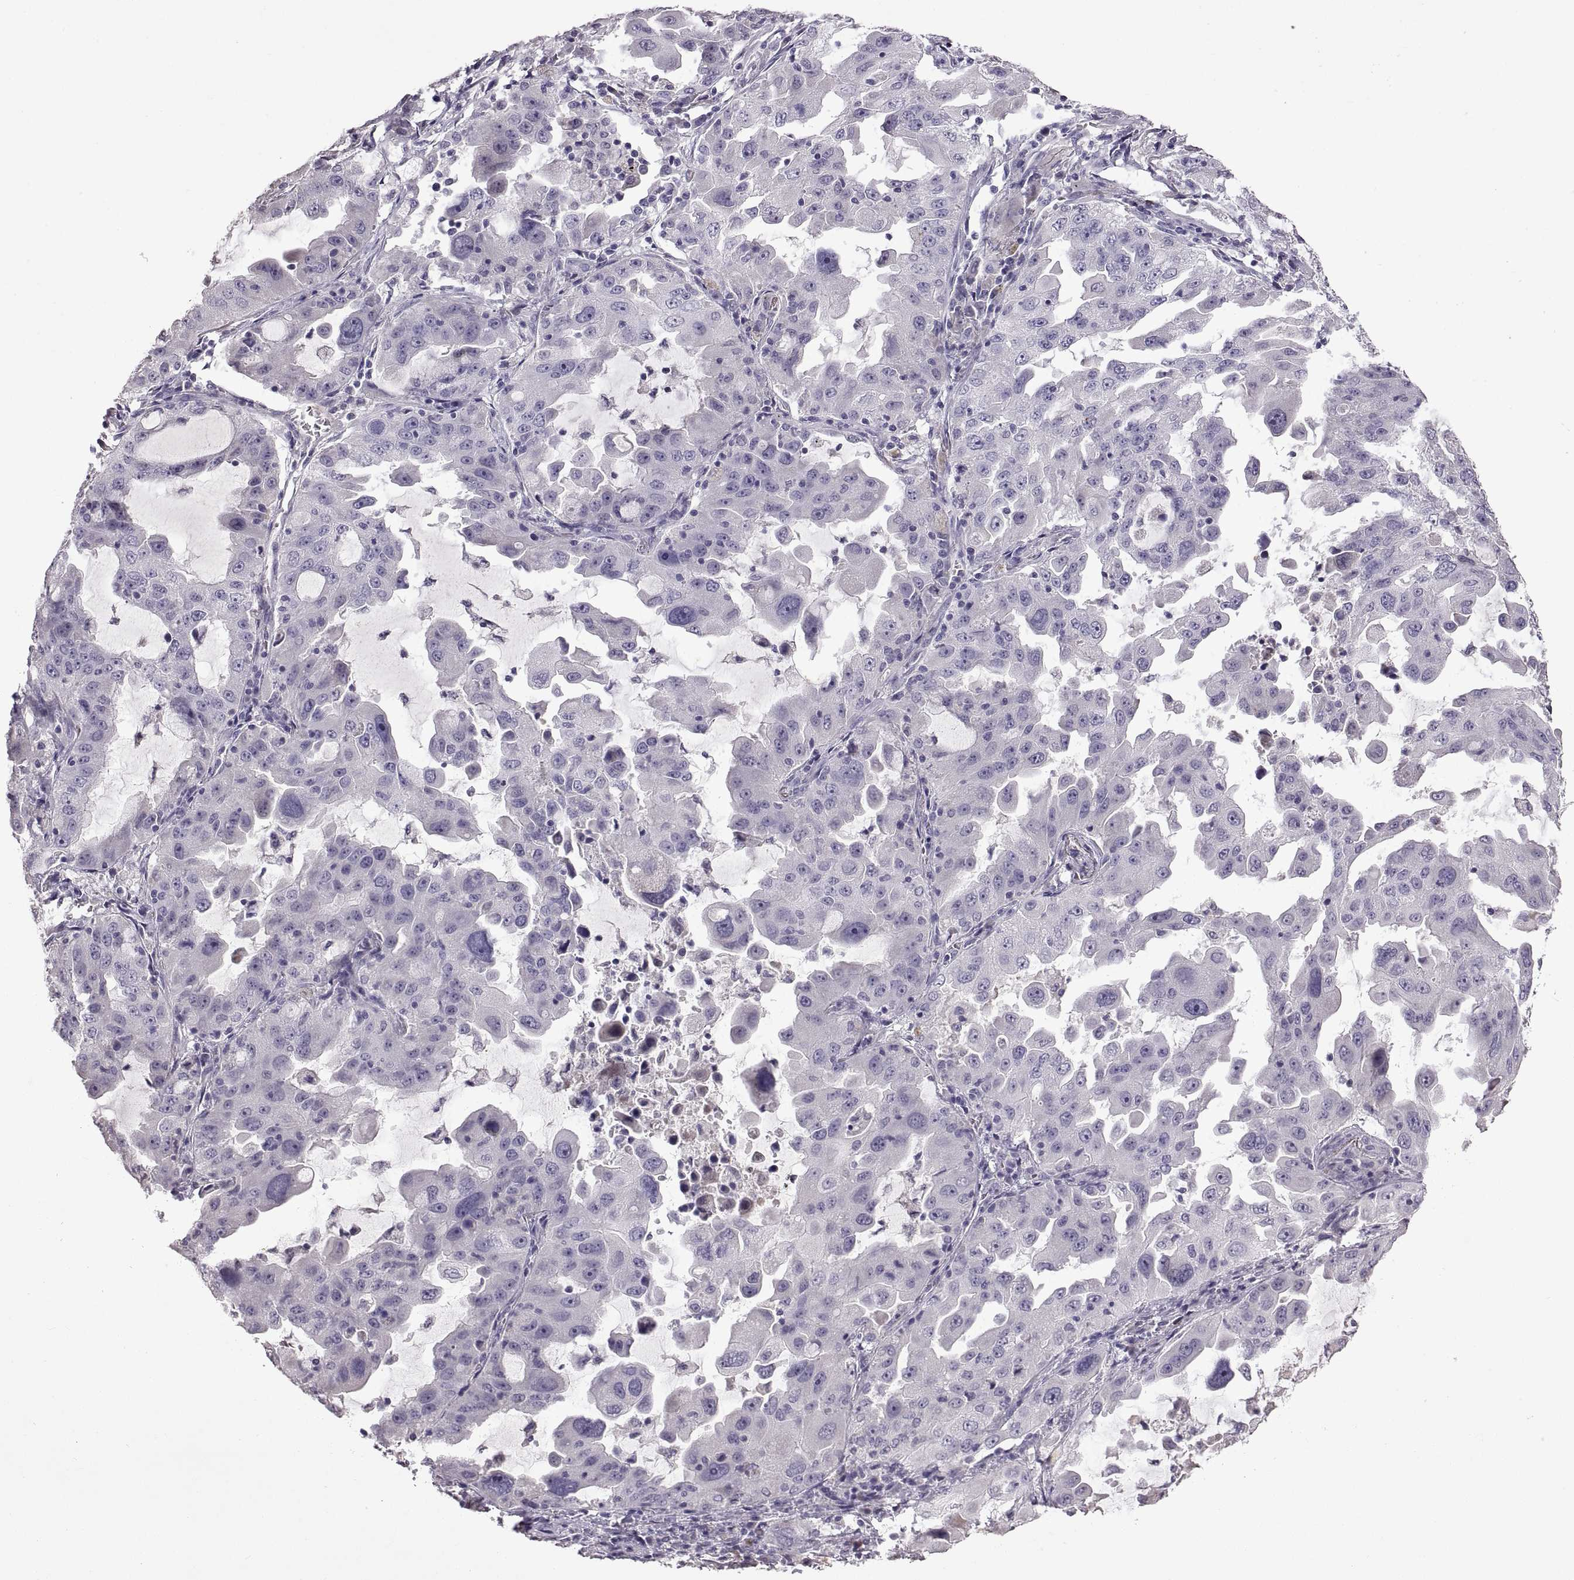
{"staining": {"intensity": "negative", "quantity": "none", "location": "none"}, "tissue": "lung cancer", "cell_type": "Tumor cells", "image_type": "cancer", "snomed": [{"axis": "morphology", "description": "Adenocarcinoma, NOS"}, {"axis": "topography", "description": "Lung"}], "caption": "DAB immunohistochemical staining of lung adenocarcinoma displays no significant staining in tumor cells.", "gene": "DEFB136", "patient": {"sex": "female", "age": 61}}